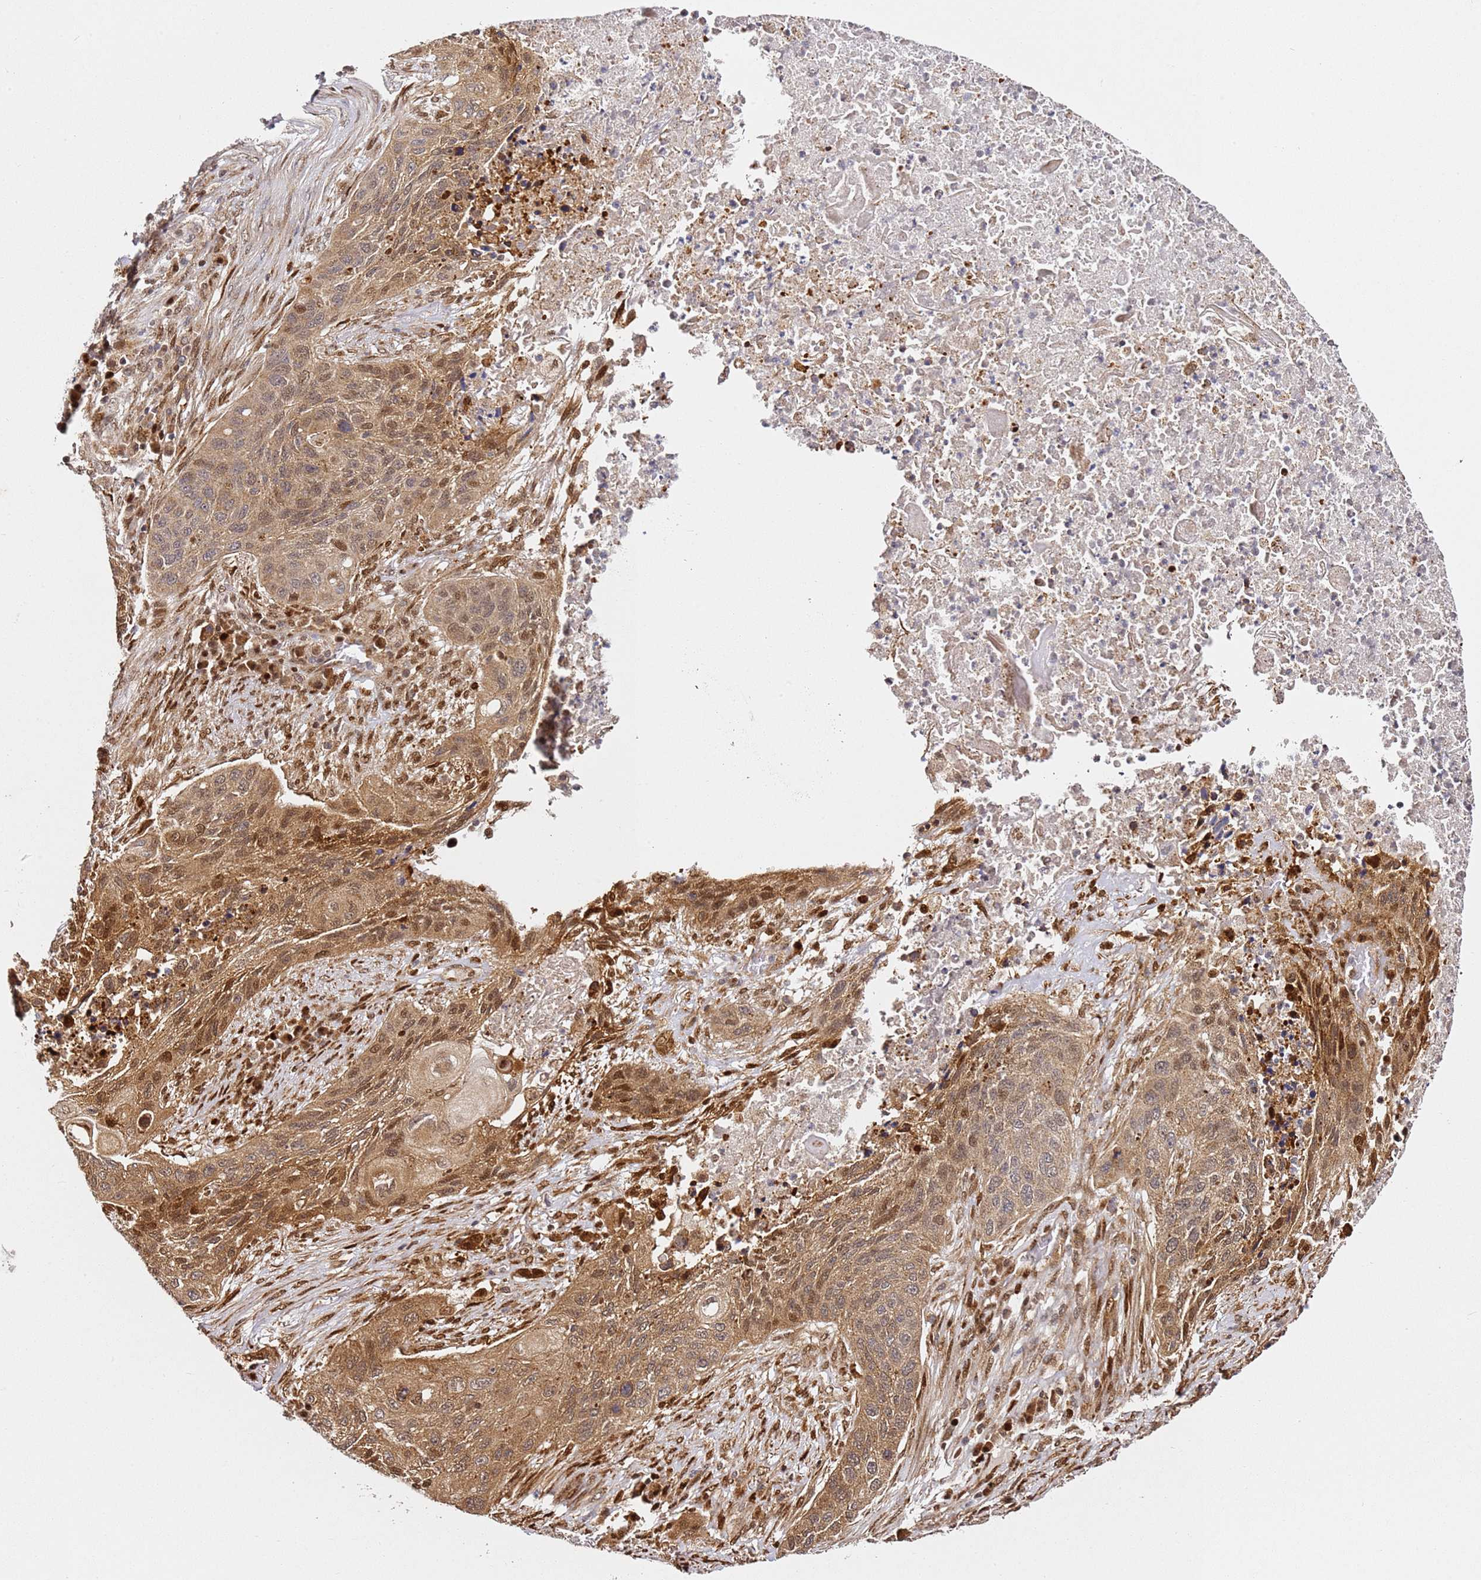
{"staining": {"intensity": "moderate", "quantity": ">75%", "location": "cytoplasmic/membranous,nuclear"}, "tissue": "lung cancer", "cell_type": "Tumor cells", "image_type": "cancer", "snomed": [{"axis": "morphology", "description": "Squamous cell carcinoma, NOS"}, {"axis": "topography", "description": "Lung"}], "caption": "Immunohistochemical staining of squamous cell carcinoma (lung) displays moderate cytoplasmic/membranous and nuclear protein positivity in about >75% of tumor cells.", "gene": "SMOX", "patient": {"sex": "female", "age": 63}}